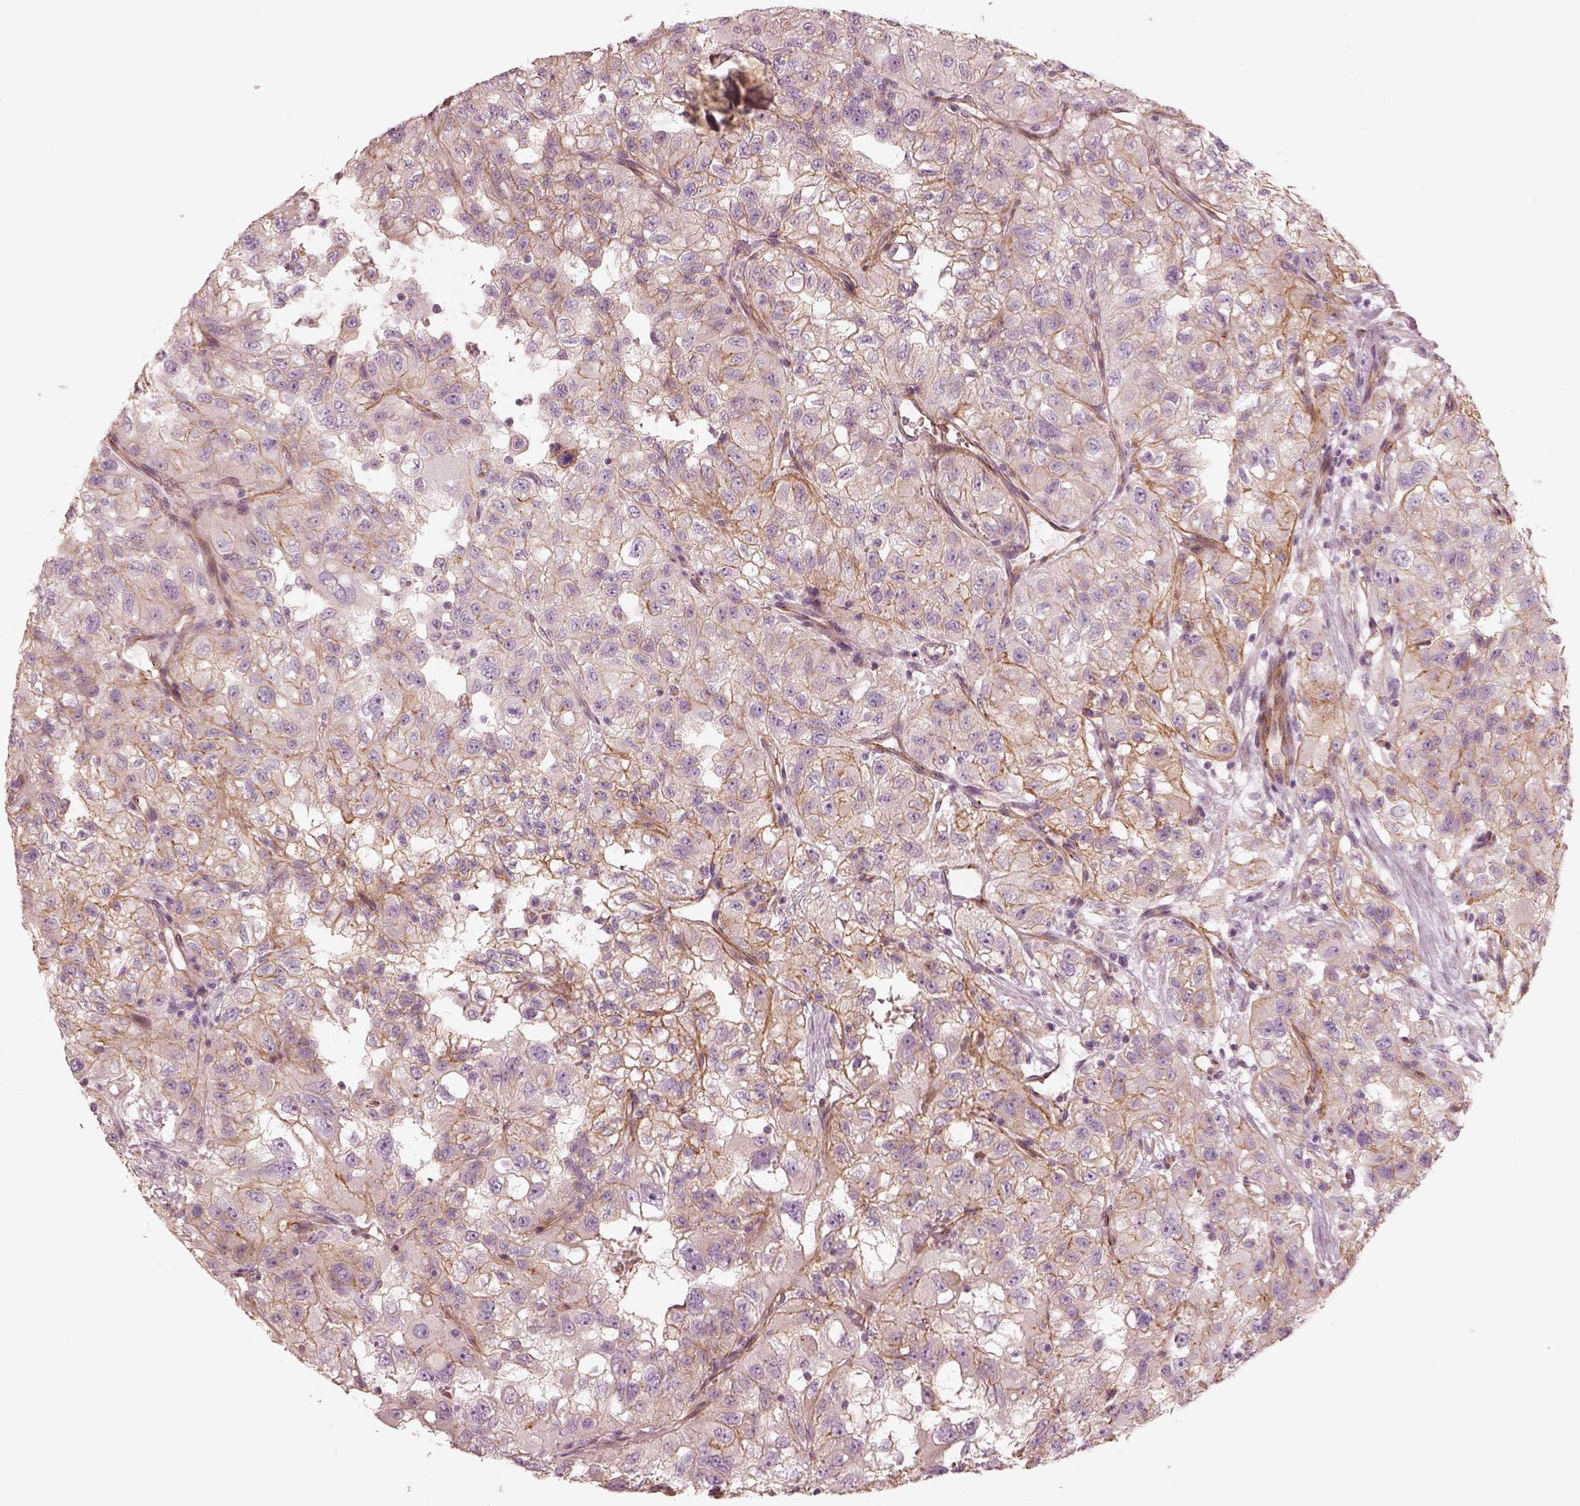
{"staining": {"intensity": "weak", "quantity": "25%-75%", "location": "cytoplasmic/membranous"}, "tissue": "renal cancer", "cell_type": "Tumor cells", "image_type": "cancer", "snomed": [{"axis": "morphology", "description": "Adenocarcinoma, NOS"}, {"axis": "topography", "description": "Kidney"}], "caption": "Renal cancer (adenocarcinoma) was stained to show a protein in brown. There is low levels of weak cytoplasmic/membranous positivity in about 25%-75% of tumor cells.", "gene": "CRYM", "patient": {"sex": "male", "age": 64}}